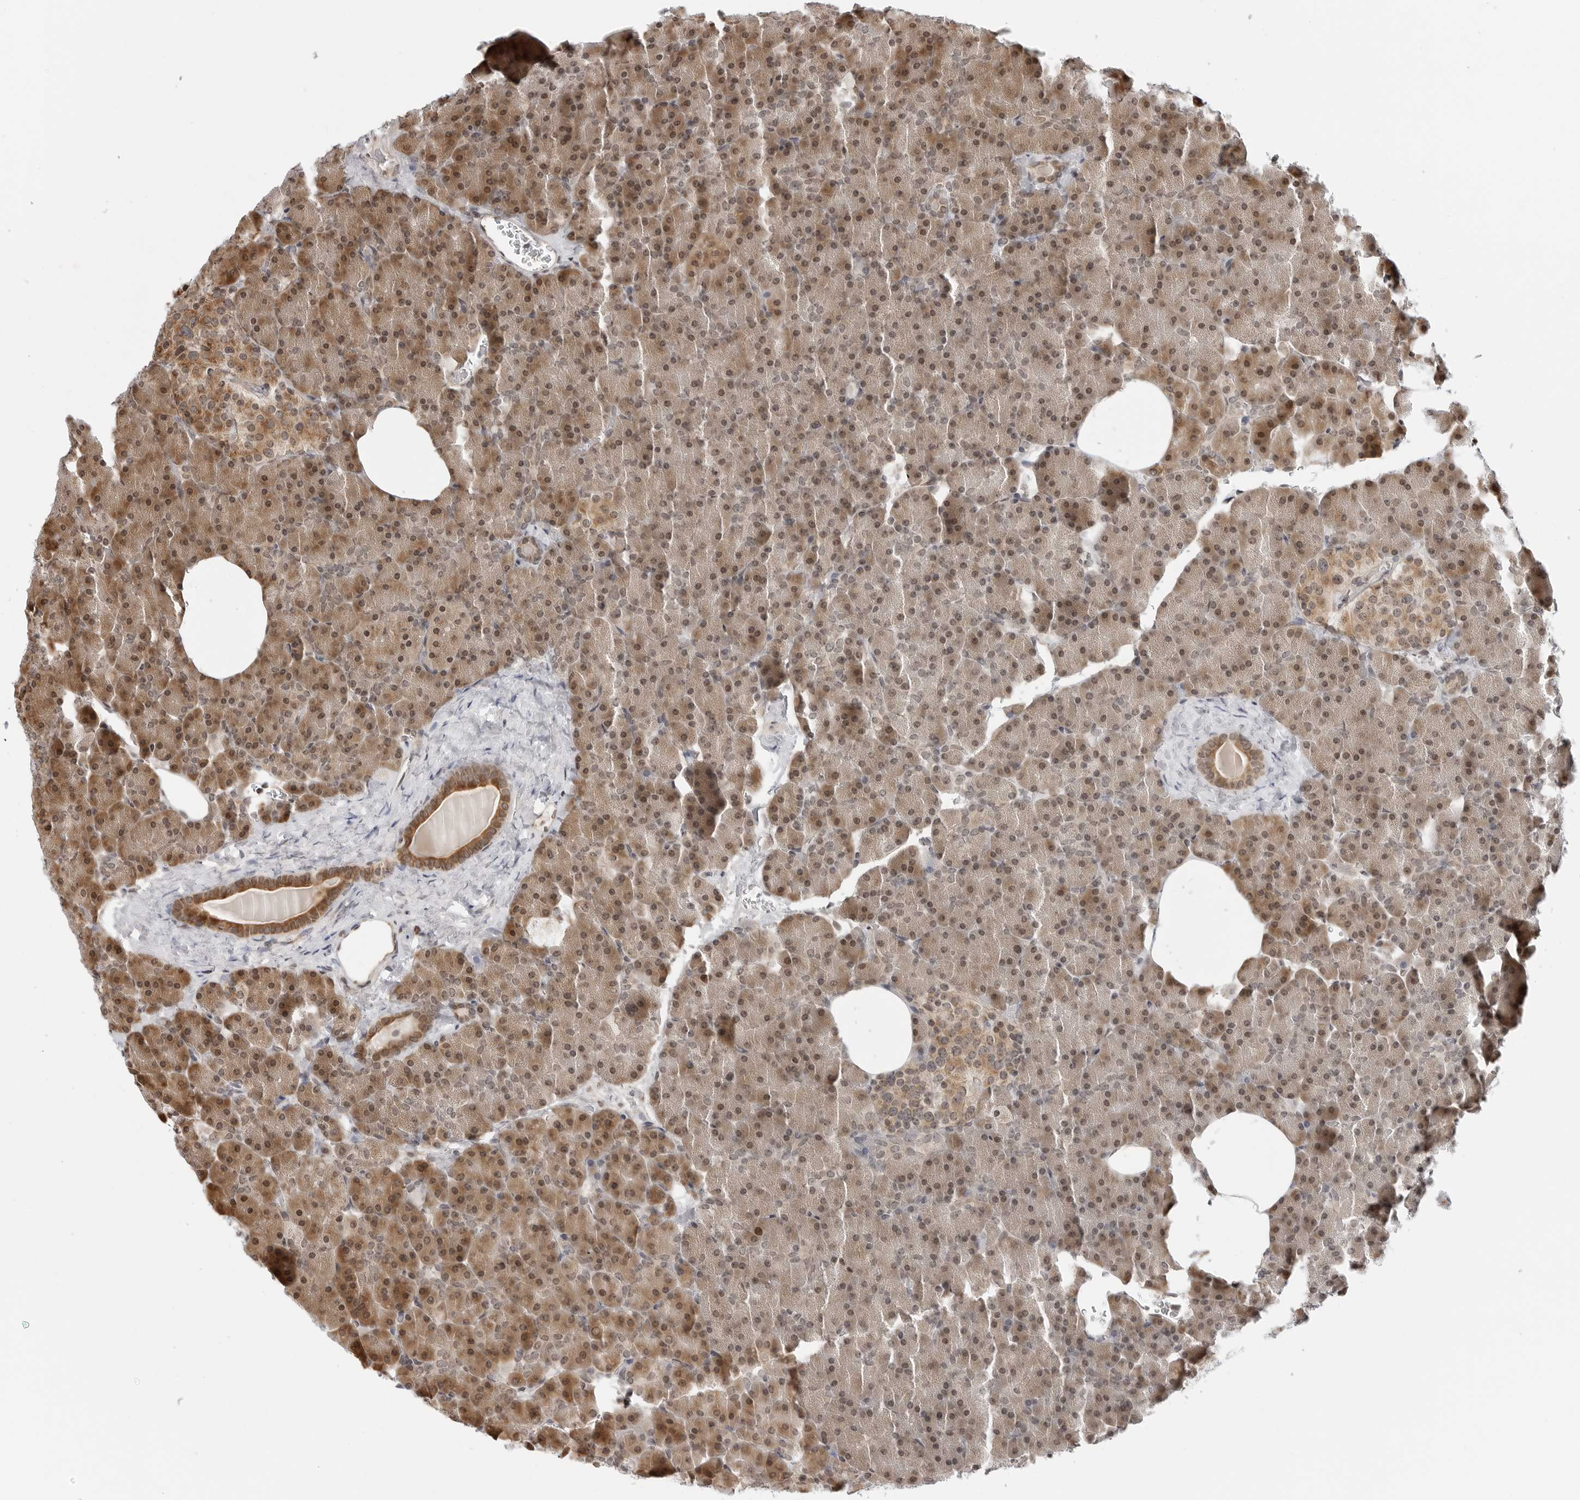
{"staining": {"intensity": "moderate", "quantity": "25%-75%", "location": "cytoplasmic/membranous,nuclear"}, "tissue": "pancreas", "cell_type": "Exocrine glandular cells", "image_type": "normal", "snomed": [{"axis": "morphology", "description": "Normal tissue, NOS"}, {"axis": "morphology", "description": "Carcinoid, malignant, NOS"}, {"axis": "topography", "description": "Pancreas"}], "caption": "DAB immunohistochemical staining of unremarkable pancreas exhibits moderate cytoplasmic/membranous,nuclear protein staining in approximately 25%-75% of exocrine glandular cells. The protein is stained brown, and the nuclei are stained in blue (DAB (3,3'-diaminobenzidine) IHC with brightfield microscopy, high magnification).", "gene": "TIPRL", "patient": {"sex": "female", "age": 35}}